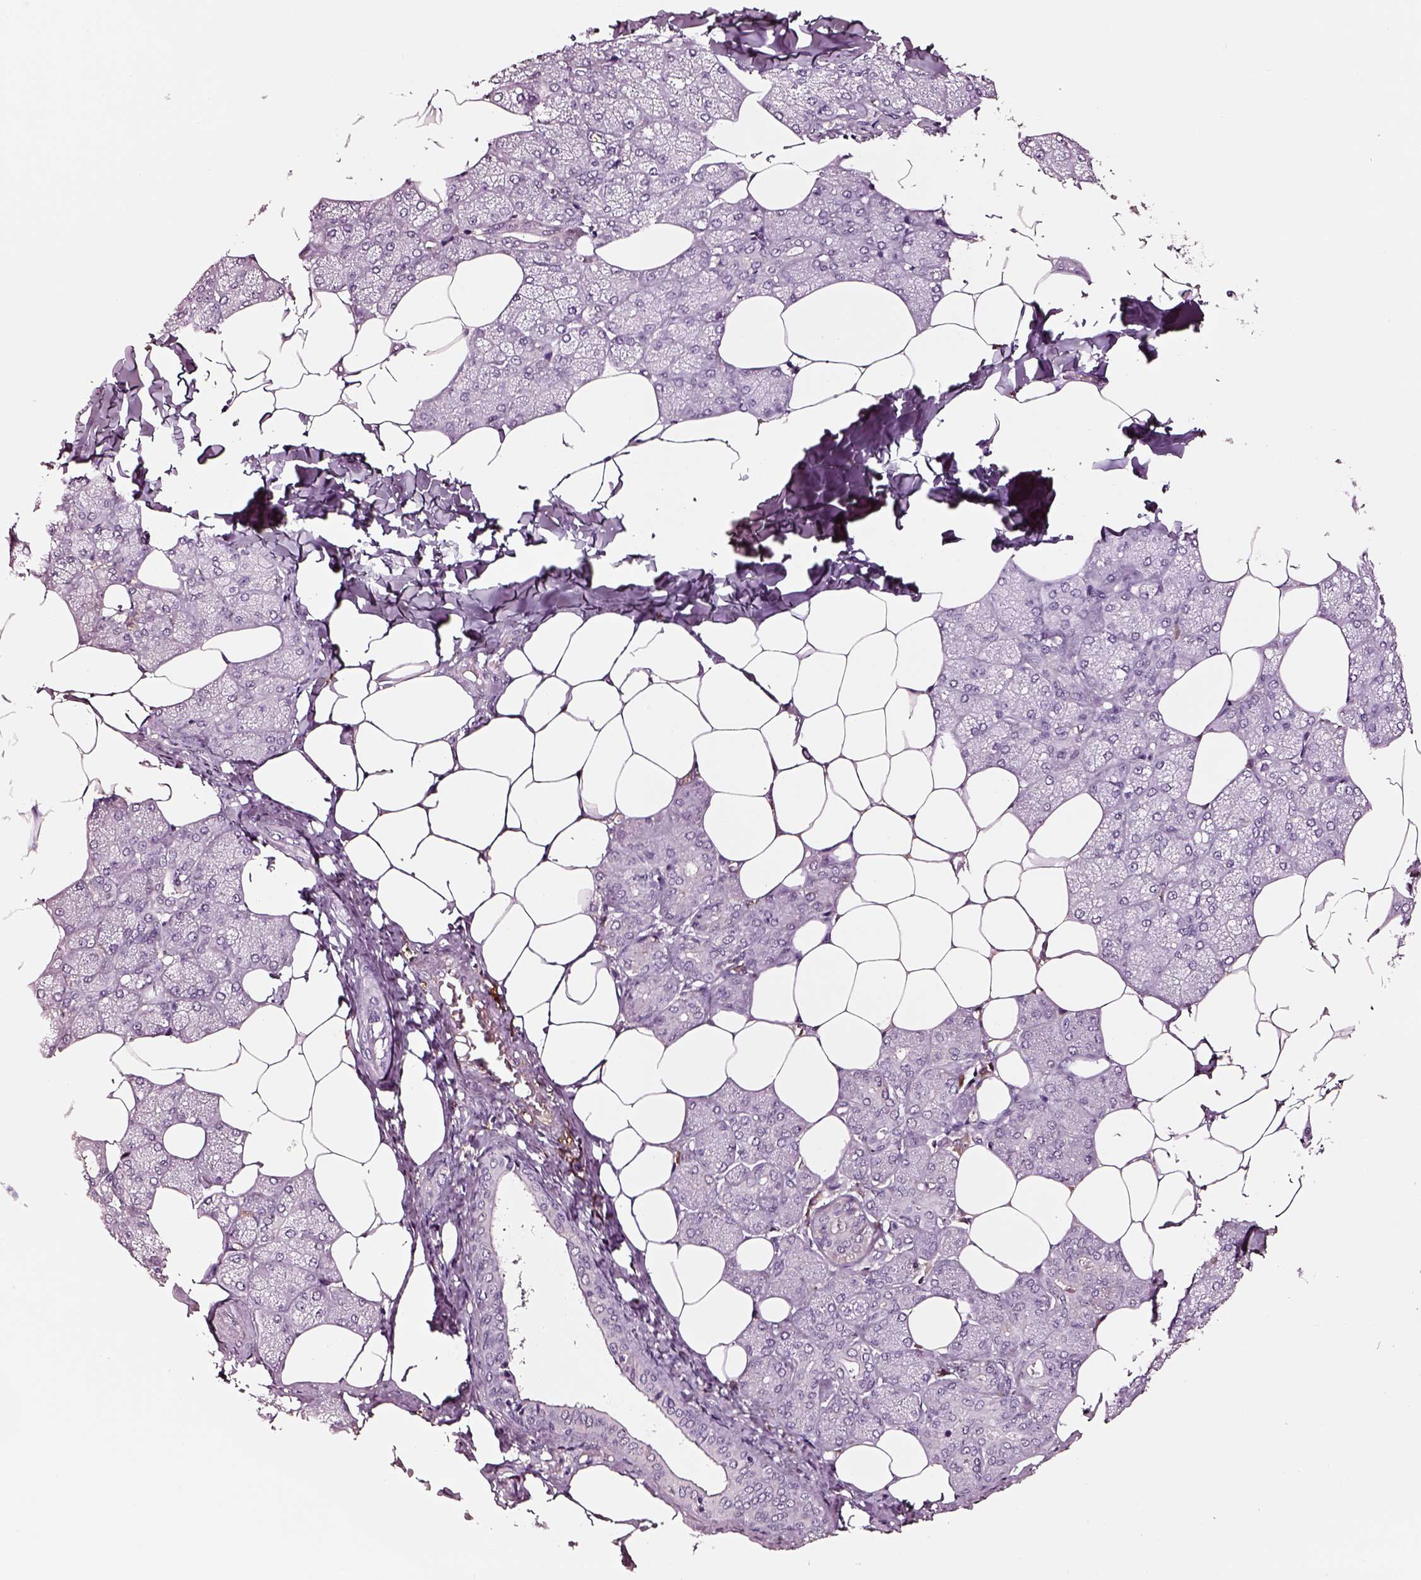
{"staining": {"intensity": "negative", "quantity": "none", "location": "none"}, "tissue": "salivary gland", "cell_type": "Glandular cells", "image_type": "normal", "snomed": [{"axis": "morphology", "description": "Normal tissue, NOS"}, {"axis": "topography", "description": "Salivary gland"}], "caption": "Immunohistochemistry histopathology image of normal salivary gland: human salivary gland stained with DAB (3,3'-diaminobenzidine) displays no significant protein expression in glandular cells.", "gene": "TF", "patient": {"sex": "female", "age": 43}}